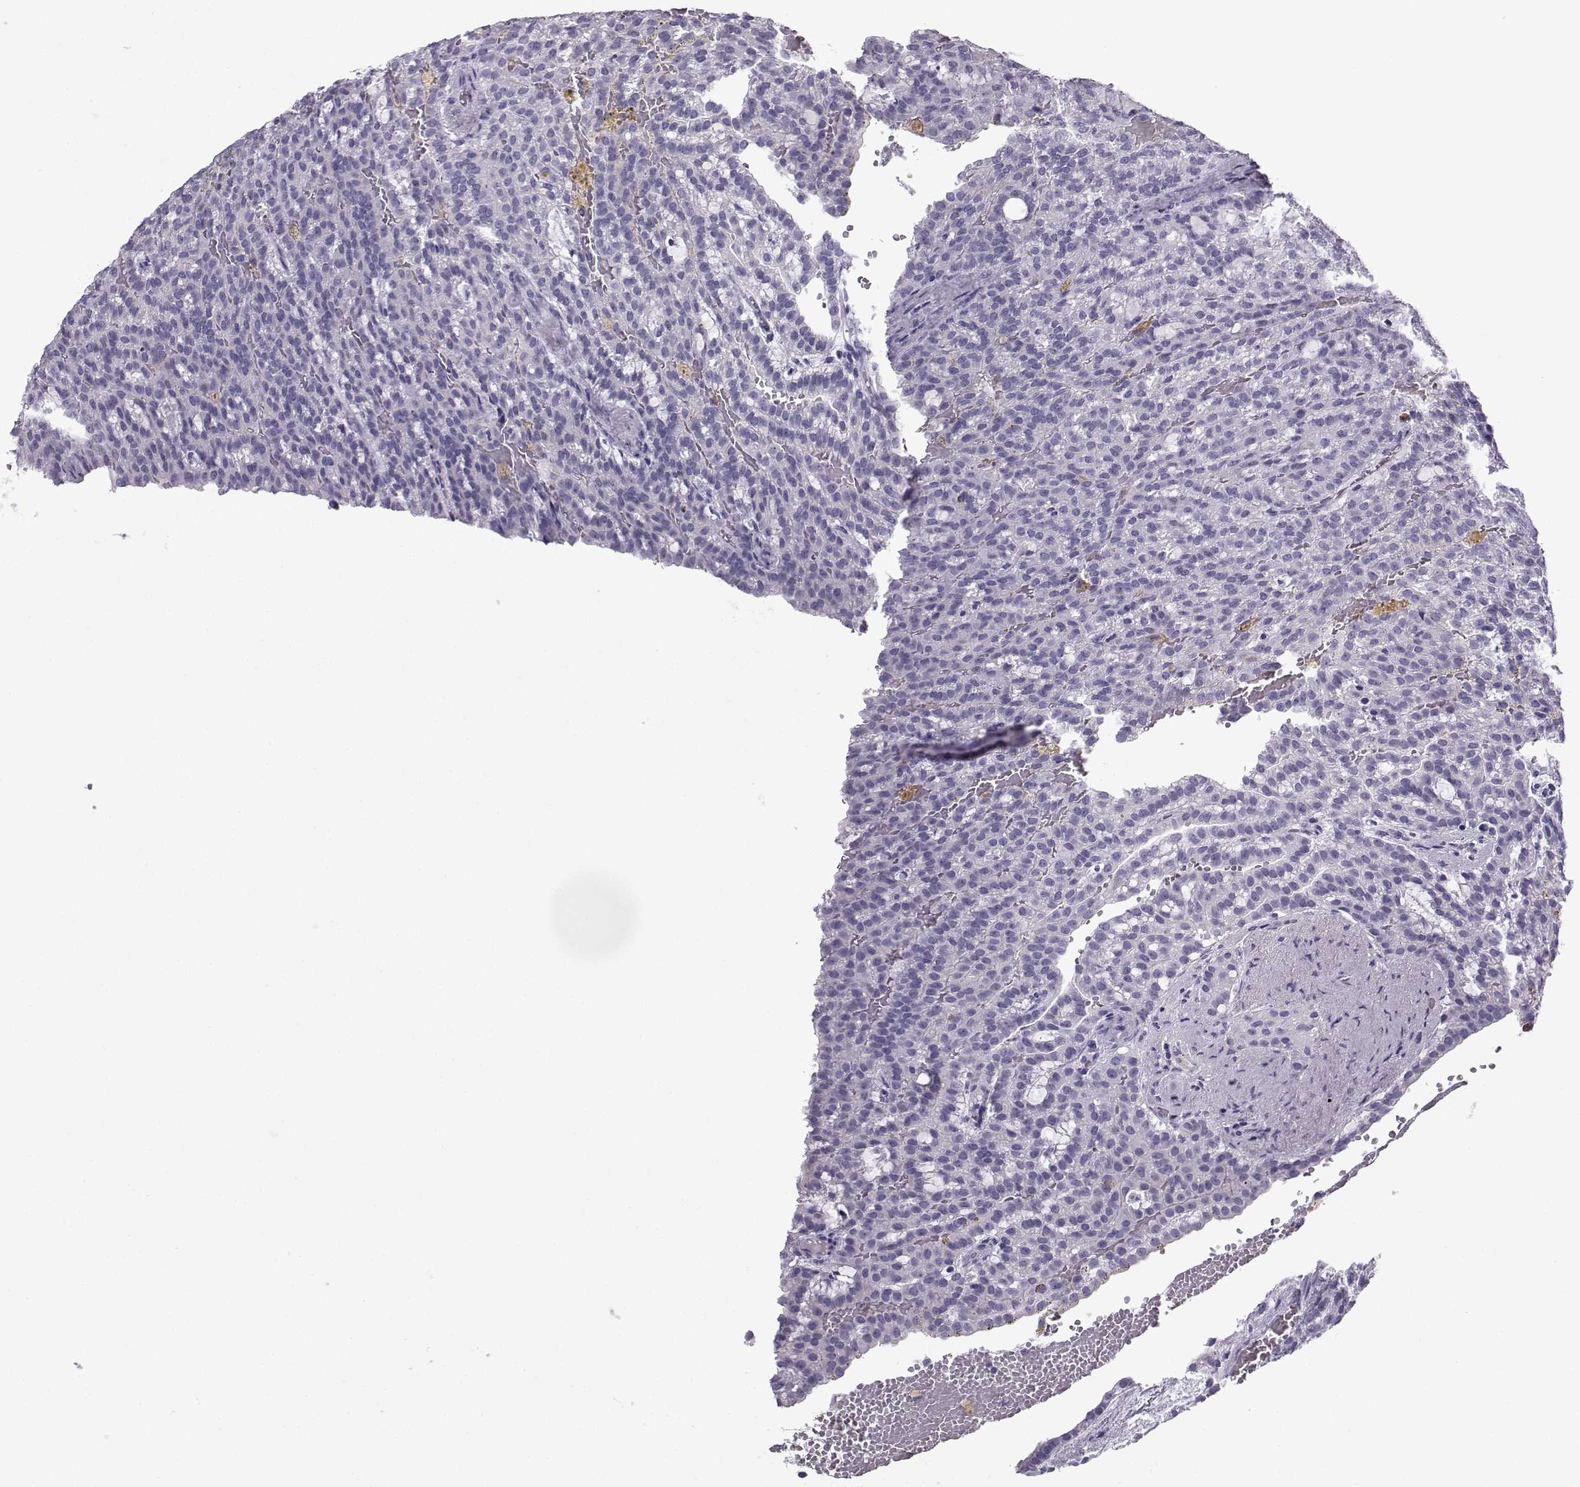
{"staining": {"intensity": "negative", "quantity": "none", "location": "none"}, "tissue": "renal cancer", "cell_type": "Tumor cells", "image_type": "cancer", "snomed": [{"axis": "morphology", "description": "Adenocarcinoma, NOS"}, {"axis": "topography", "description": "Kidney"}], "caption": "Tumor cells are negative for protein expression in human renal cancer (adenocarcinoma).", "gene": "ARMC2", "patient": {"sex": "male", "age": 63}}